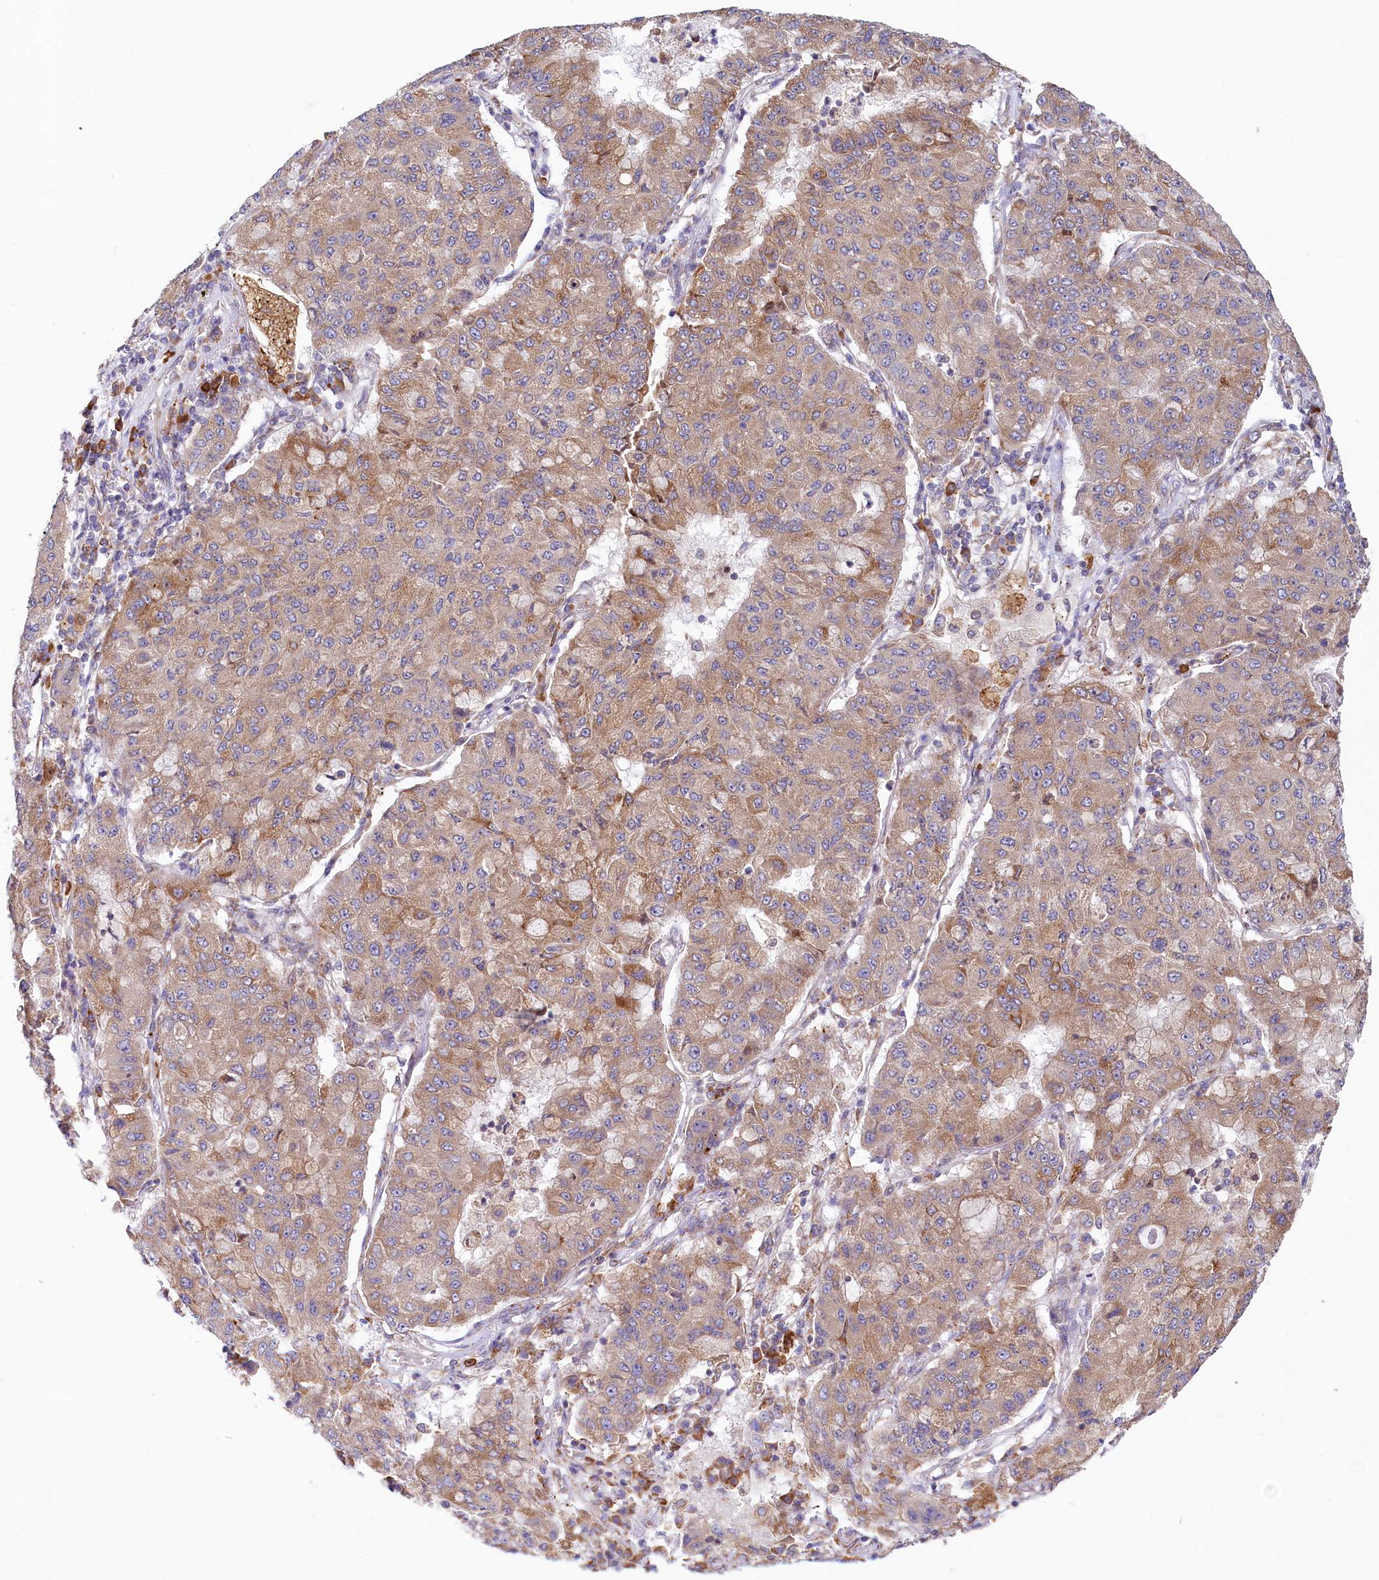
{"staining": {"intensity": "moderate", "quantity": ">75%", "location": "cytoplasmic/membranous"}, "tissue": "lung cancer", "cell_type": "Tumor cells", "image_type": "cancer", "snomed": [{"axis": "morphology", "description": "Squamous cell carcinoma, NOS"}, {"axis": "topography", "description": "Lung"}], "caption": "IHC of human lung squamous cell carcinoma exhibits medium levels of moderate cytoplasmic/membranous positivity in about >75% of tumor cells.", "gene": "CHID1", "patient": {"sex": "male", "age": 74}}